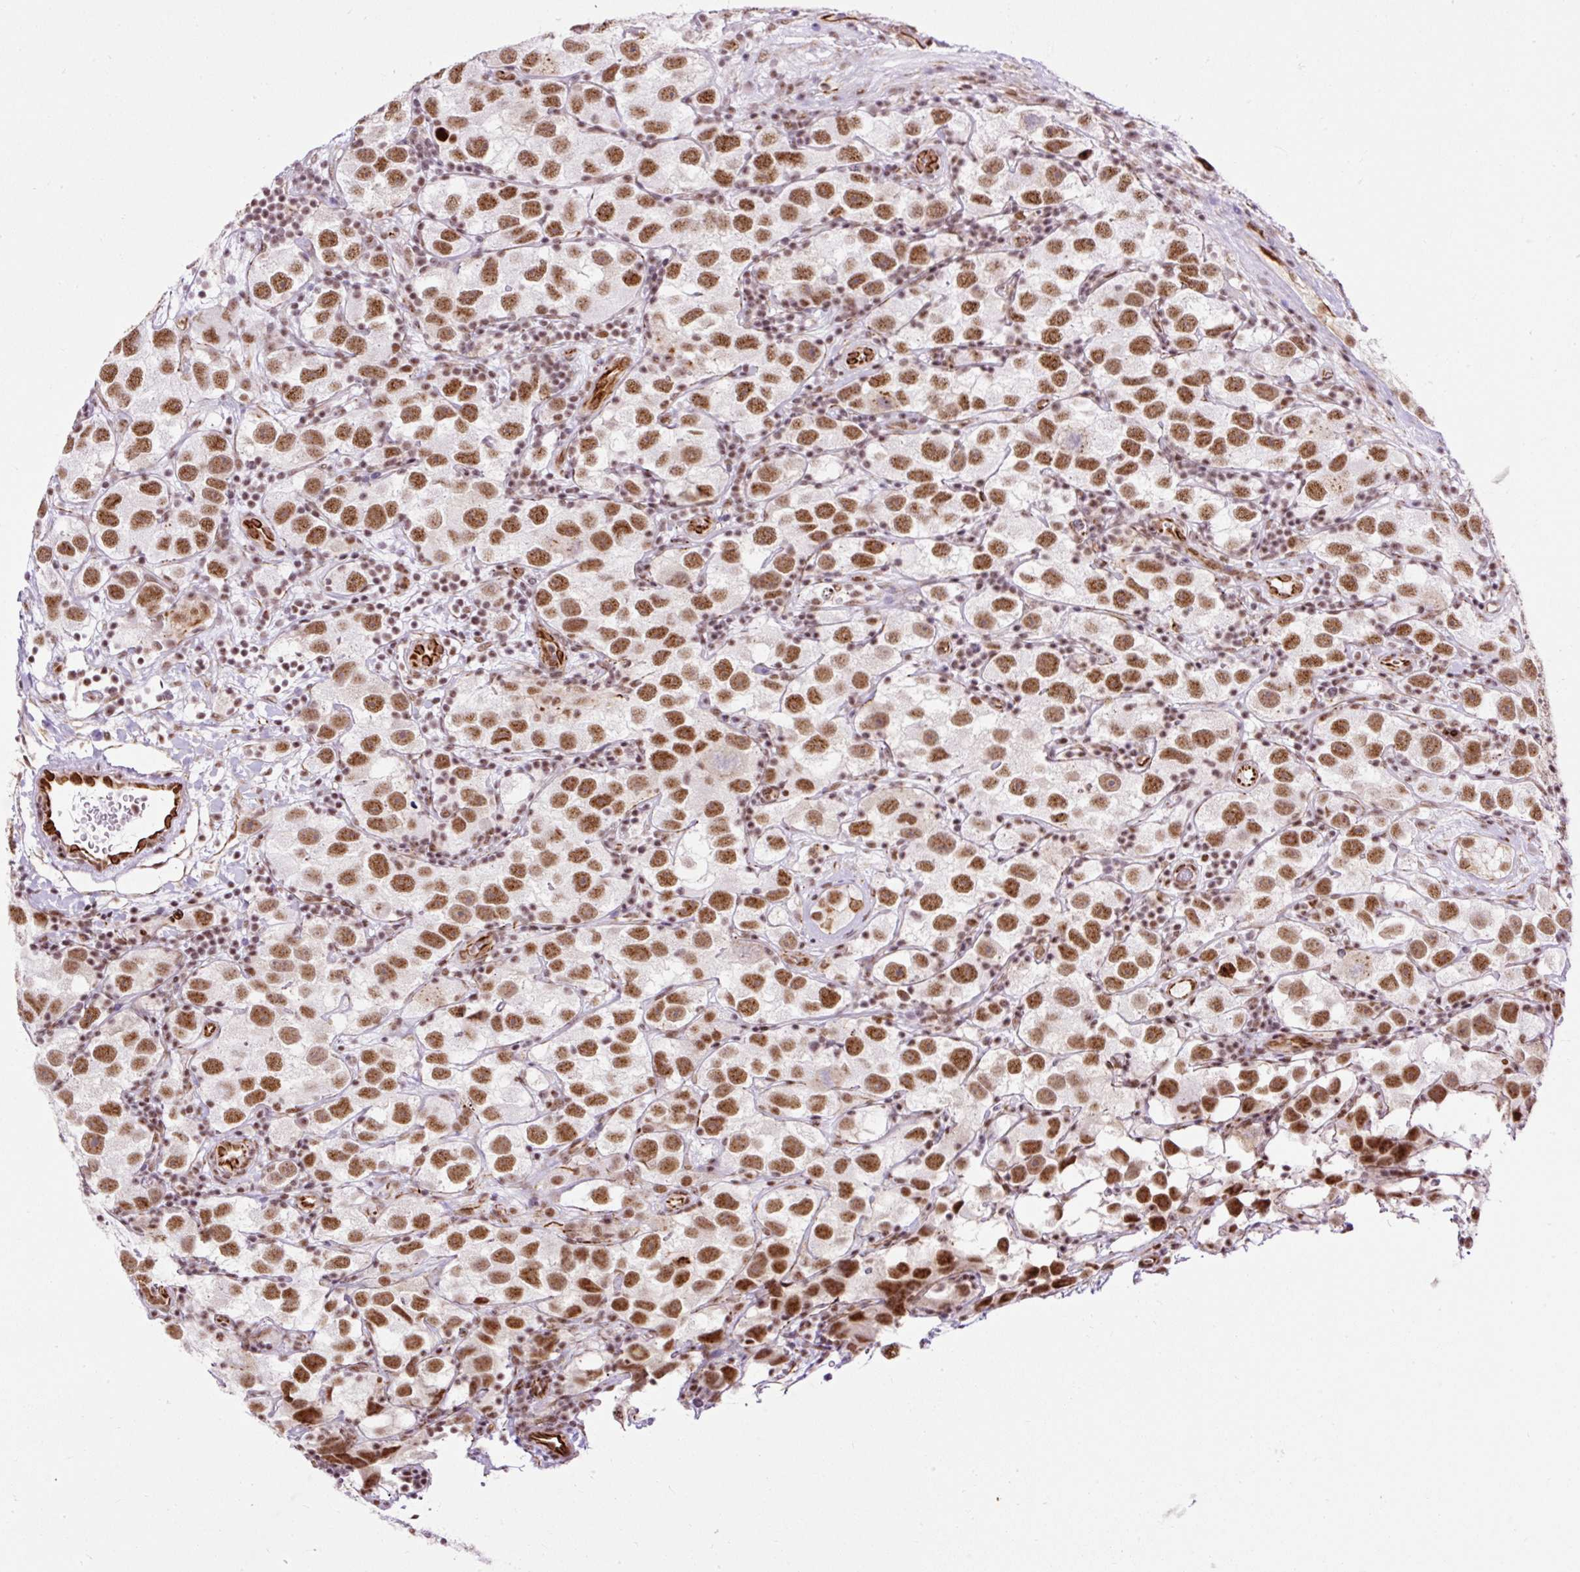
{"staining": {"intensity": "moderate", "quantity": ">75%", "location": "nuclear"}, "tissue": "testis cancer", "cell_type": "Tumor cells", "image_type": "cancer", "snomed": [{"axis": "morphology", "description": "Seminoma, NOS"}, {"axis": "topography", "description": "Testis"}], "caption": "Immunohistochemistry (IHC) micrograph of neoplastic tissue: seminoma (testis) stained using immunohistochemistry shows medium levels of moderate protein expression localized specifically in the nuclear of tumor cells, appearing as a nuclear brown color.", "gene": "LUC7L2", "patient": {"sex": "male", "age": 26}}